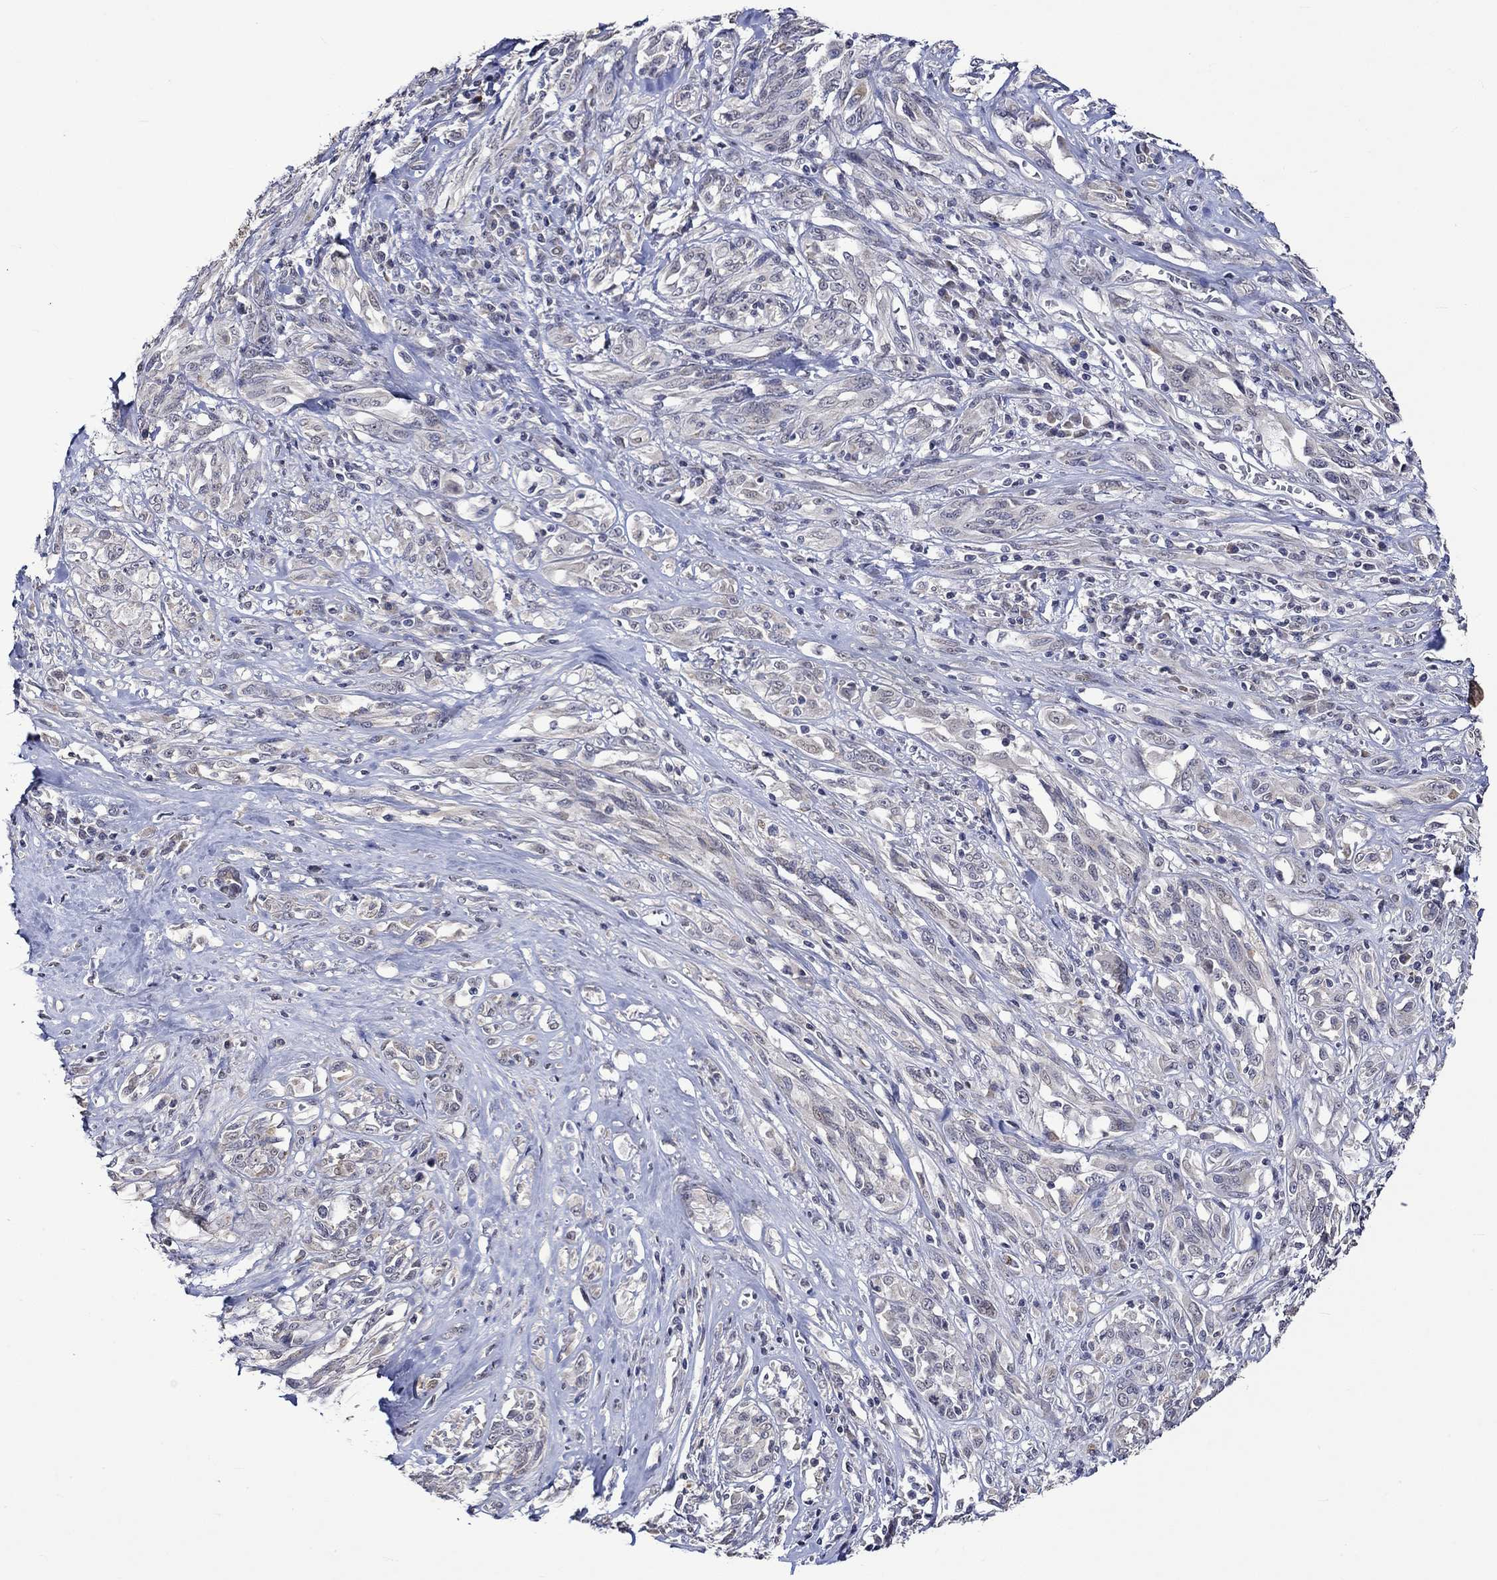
{"staining": {"intensity": "negative", "quantity": "none", "location": "none"}, "tissue": "melanoma", "cell_type": "Tumor cells", "image_type": "cancer", "snomed": [{"axis": "morphology", "description": "Malignant melanoma, NOS"}, {"axis": "topography", "description": "Skin"}], "caption": "This is an IHC photomicrograph of human malignant melanoma. There is no staining in tumor cells.", "gene": "DDX3Y", "patient": {"sex": "female", "age": 91}}